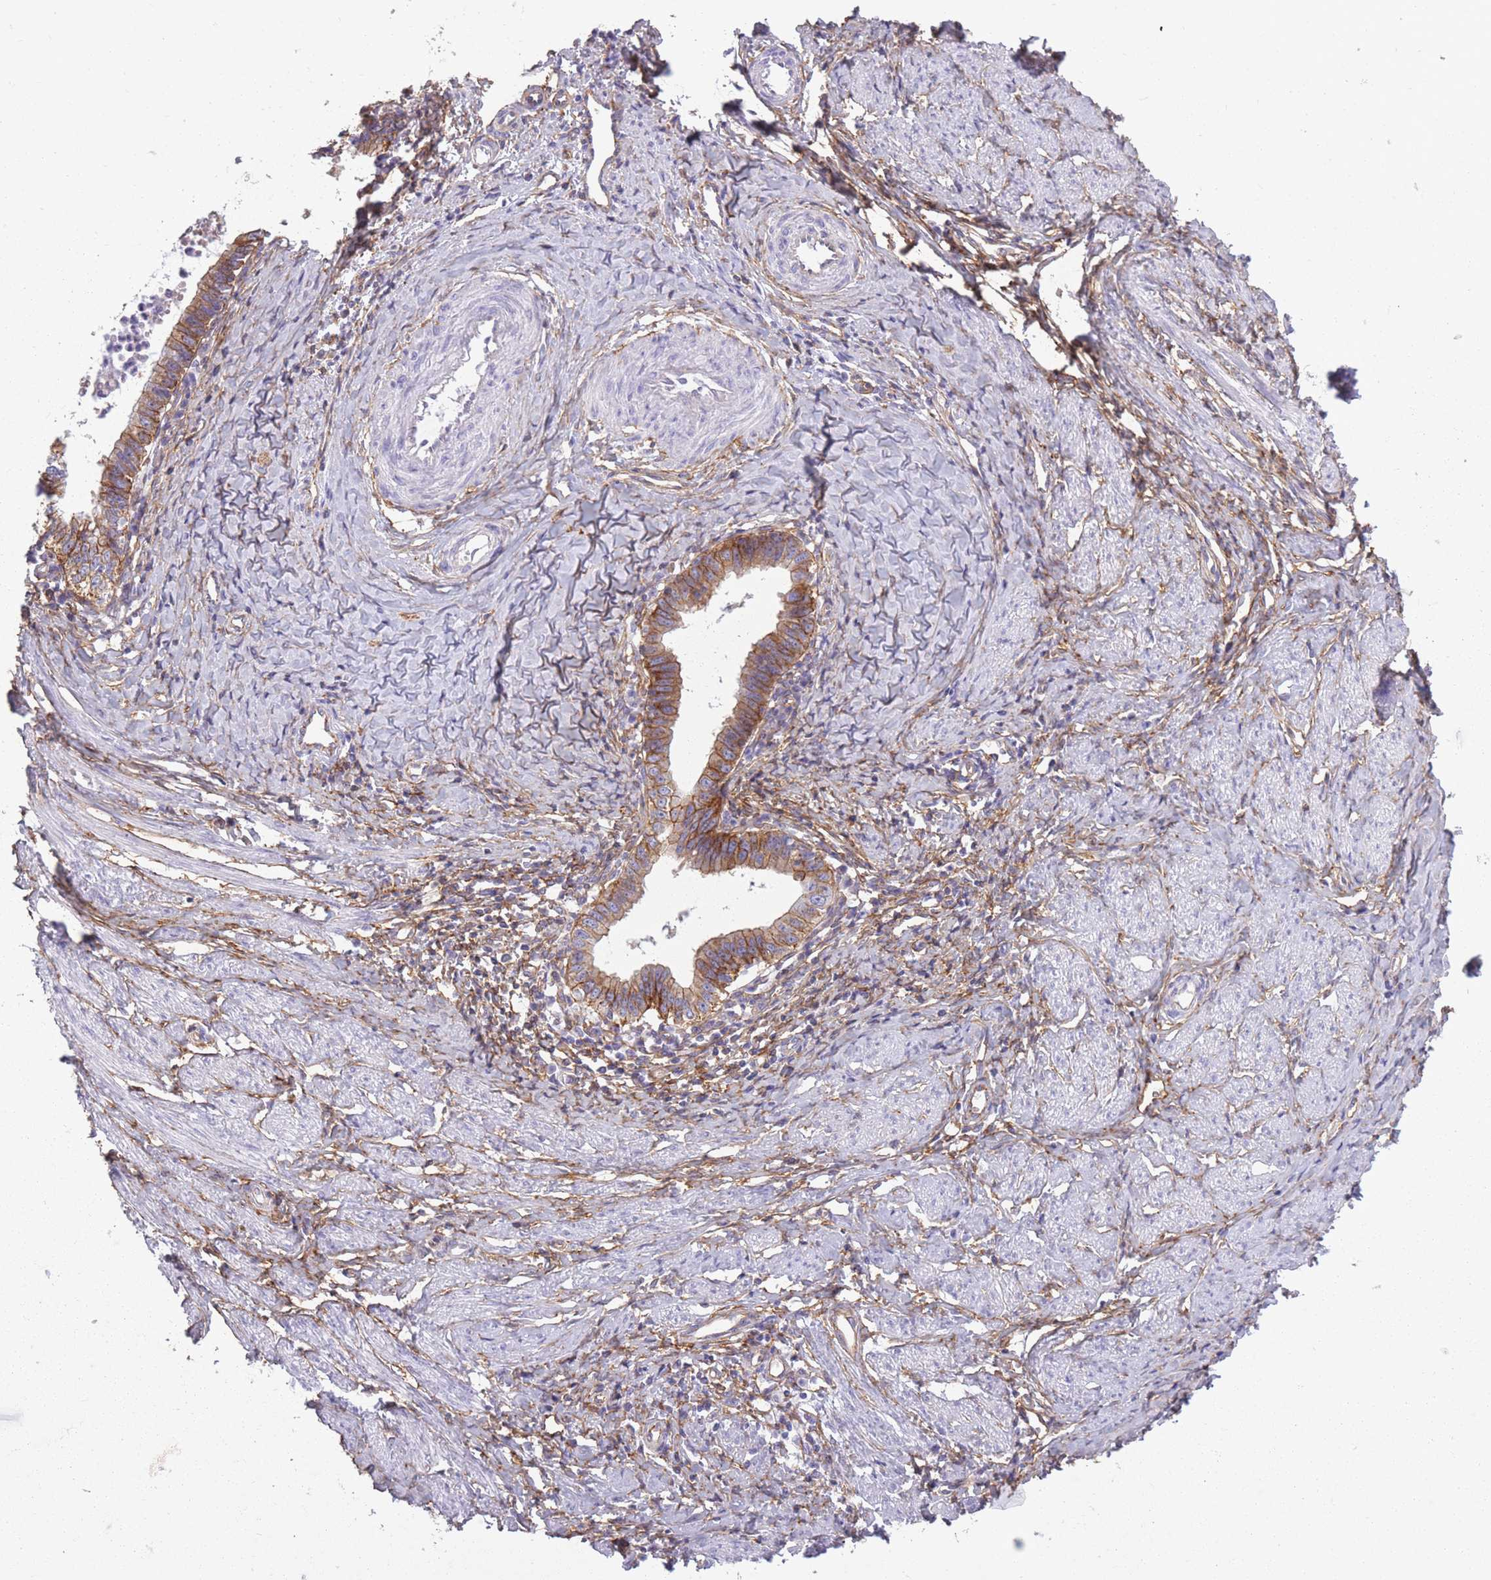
{"staining": {"intensity": "moderate", "quantity": ">75%", "location": "cytoplasmic/membranous"}, "tissue": "cervical cancer", "cell_type": "Tumor cells", "image_type": "cancer", "snomed": [{"axis": "morphology", "description": "Adenocarcinoma, NOS"}, {"axis": "topography", "description": "Cervix"}], "caption": "Brown immunohistochemical staining in human cervical adenocarcinoma demonstrates moderate cytoplasmic/membranous positivity in about >75% of tumor cells.", "gene": "ADD1", "patient": {"sex": "female", "age": 36}}